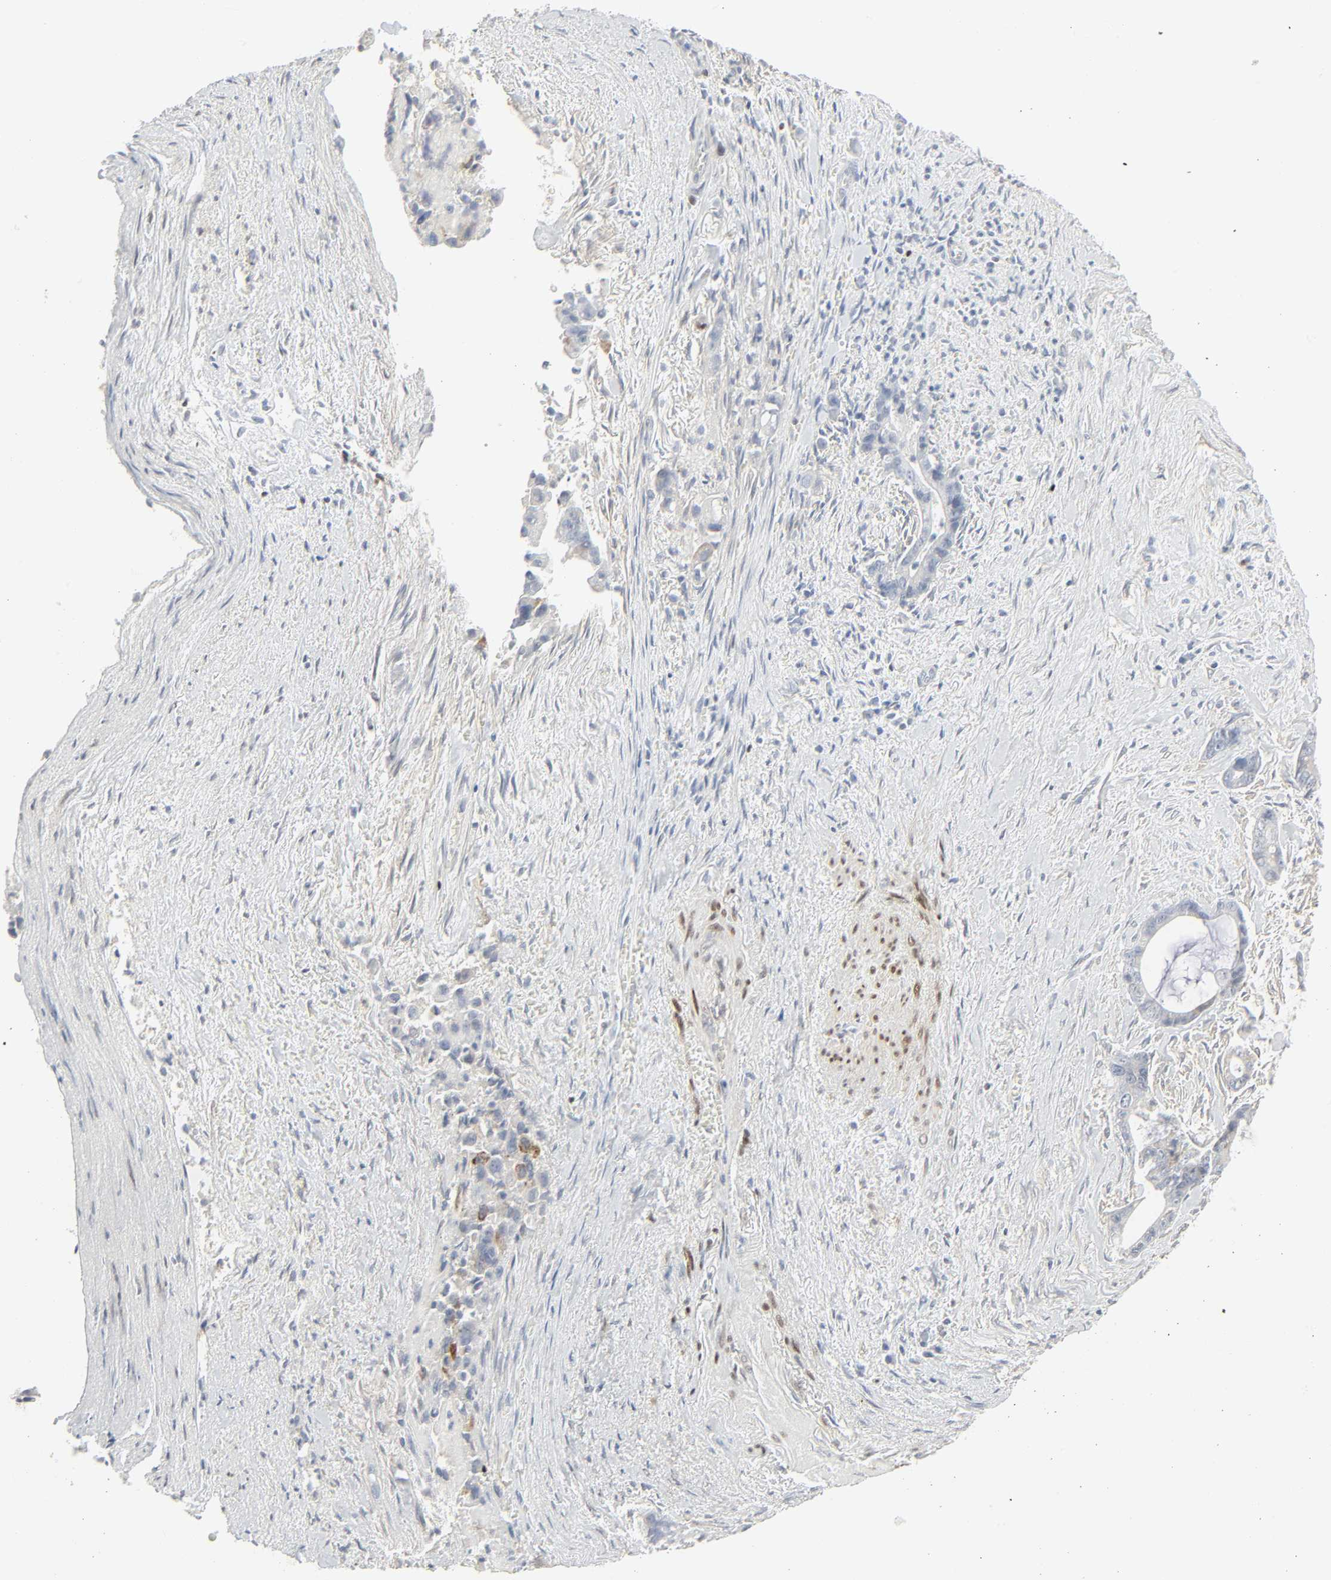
{"staining": {"intensity": "negative", "quantity": "none", "location": "none"}, "tissue": "liver cancer", "cell_type": "Tumor cells", "image_type": "cancer", "snomed": [{"axis": "morphology", "description": "Cholangiocarcinoma"}, {"axis": "topography", "description": "Liver"}], "caption": "Tumor cells are negative for brown protein staining in liver cancer.", "gene": "ZBTB16", "patient": {"sex": "female", "age": 55}}